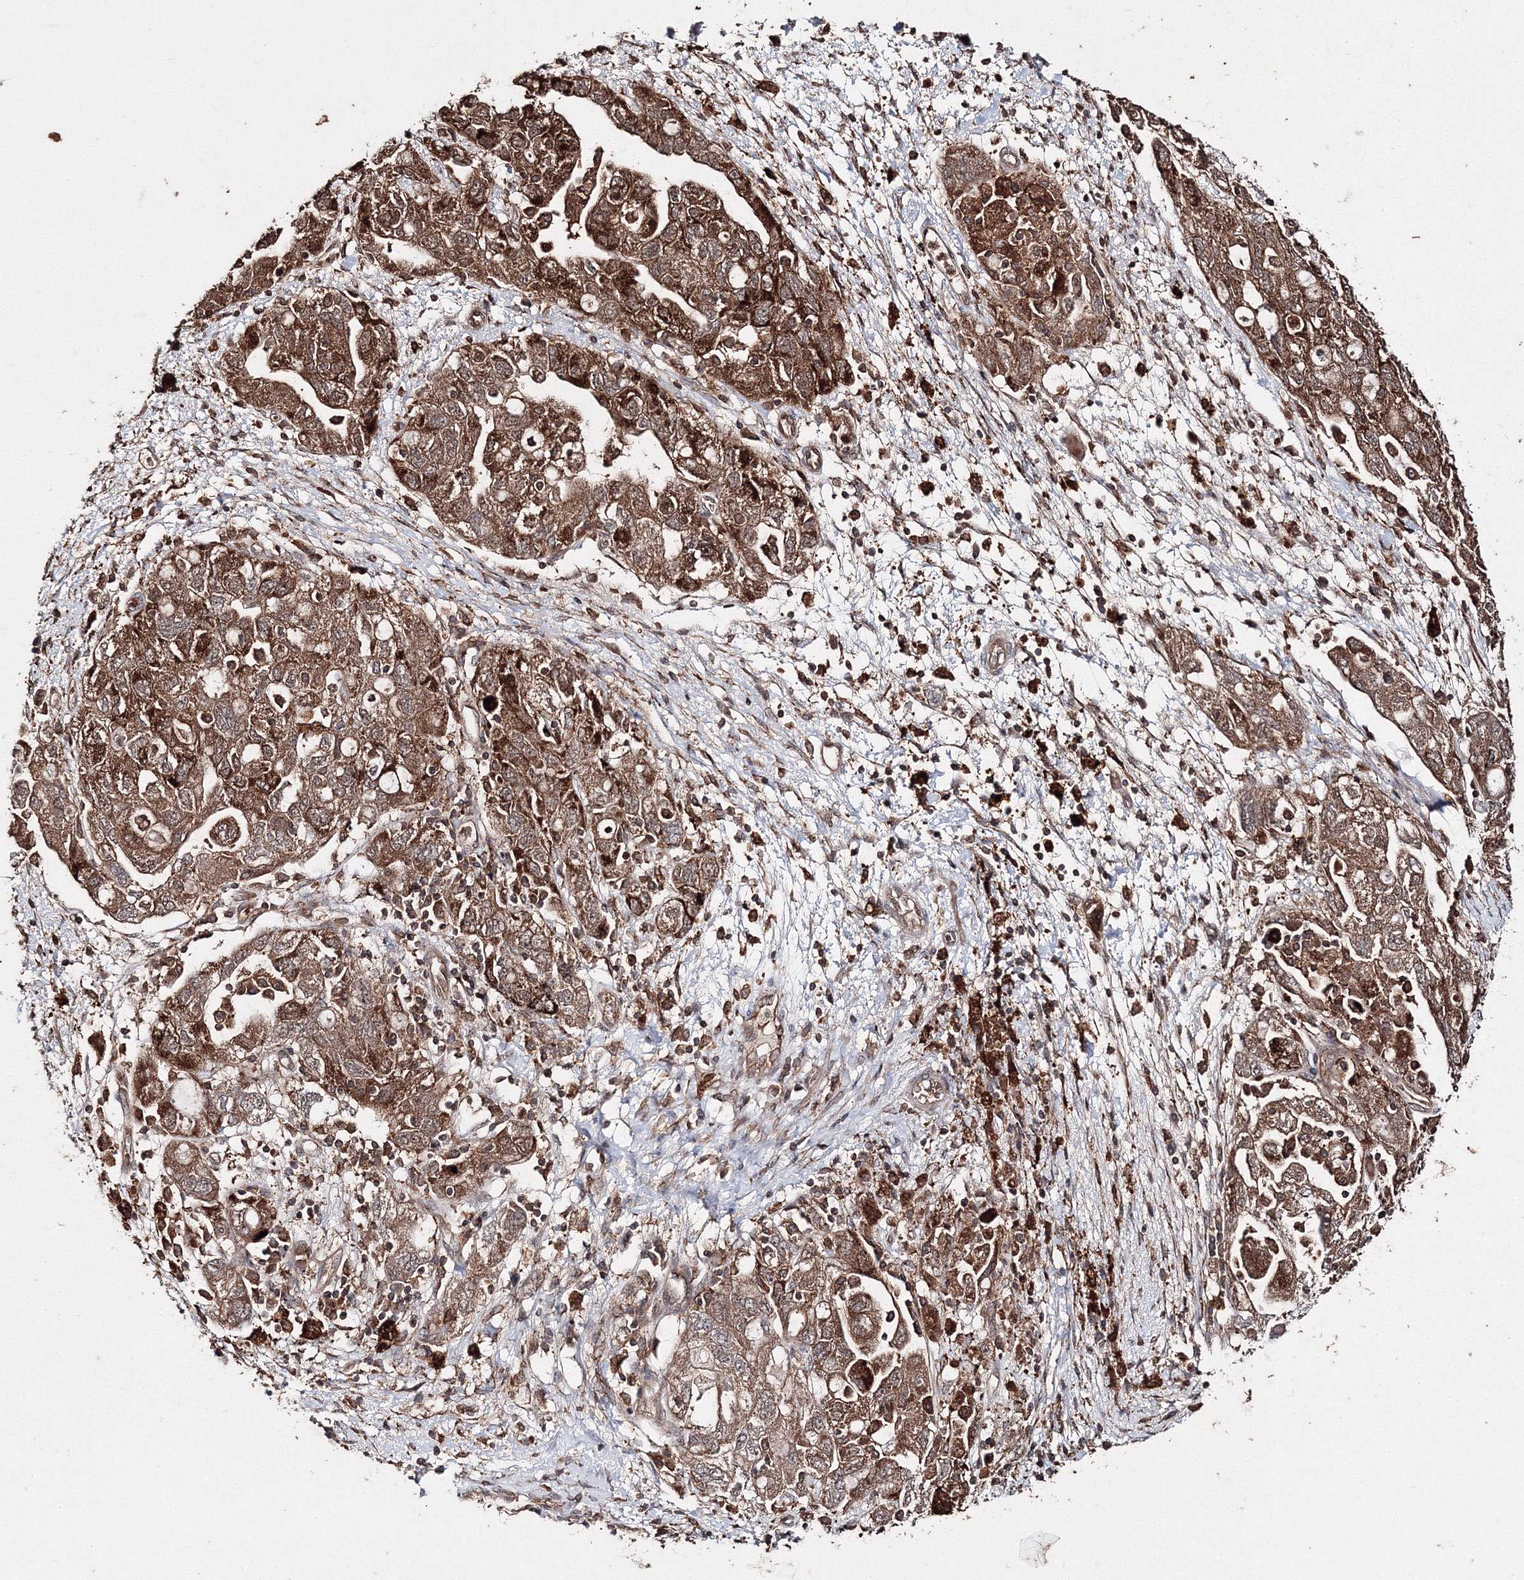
{"staining": {"intensity": "strong", "quantity": ">75%", "location": "cytoplasmic/membranous"}, "tissue": "ovarian cancer", "cell_type": "Tumor cells", "image_type": "cancer", "snomed": [{"axis": "morphology", "description": "Carcinoma, NOS"}, {"axis": "morphology", "description": "Cystadenocarcinoma, serous, NOS"}, {"axis": "topography", "description": "Ovary"}], "caption": "This micrograph displays IHC staining of ovarian serous cystadenocarcinoma, with high strong cytoplasmic/membranous staining in approximately >75% of tumor cells.", "gene": "DDO", "patient": {"sex": "female", "age": 69}}